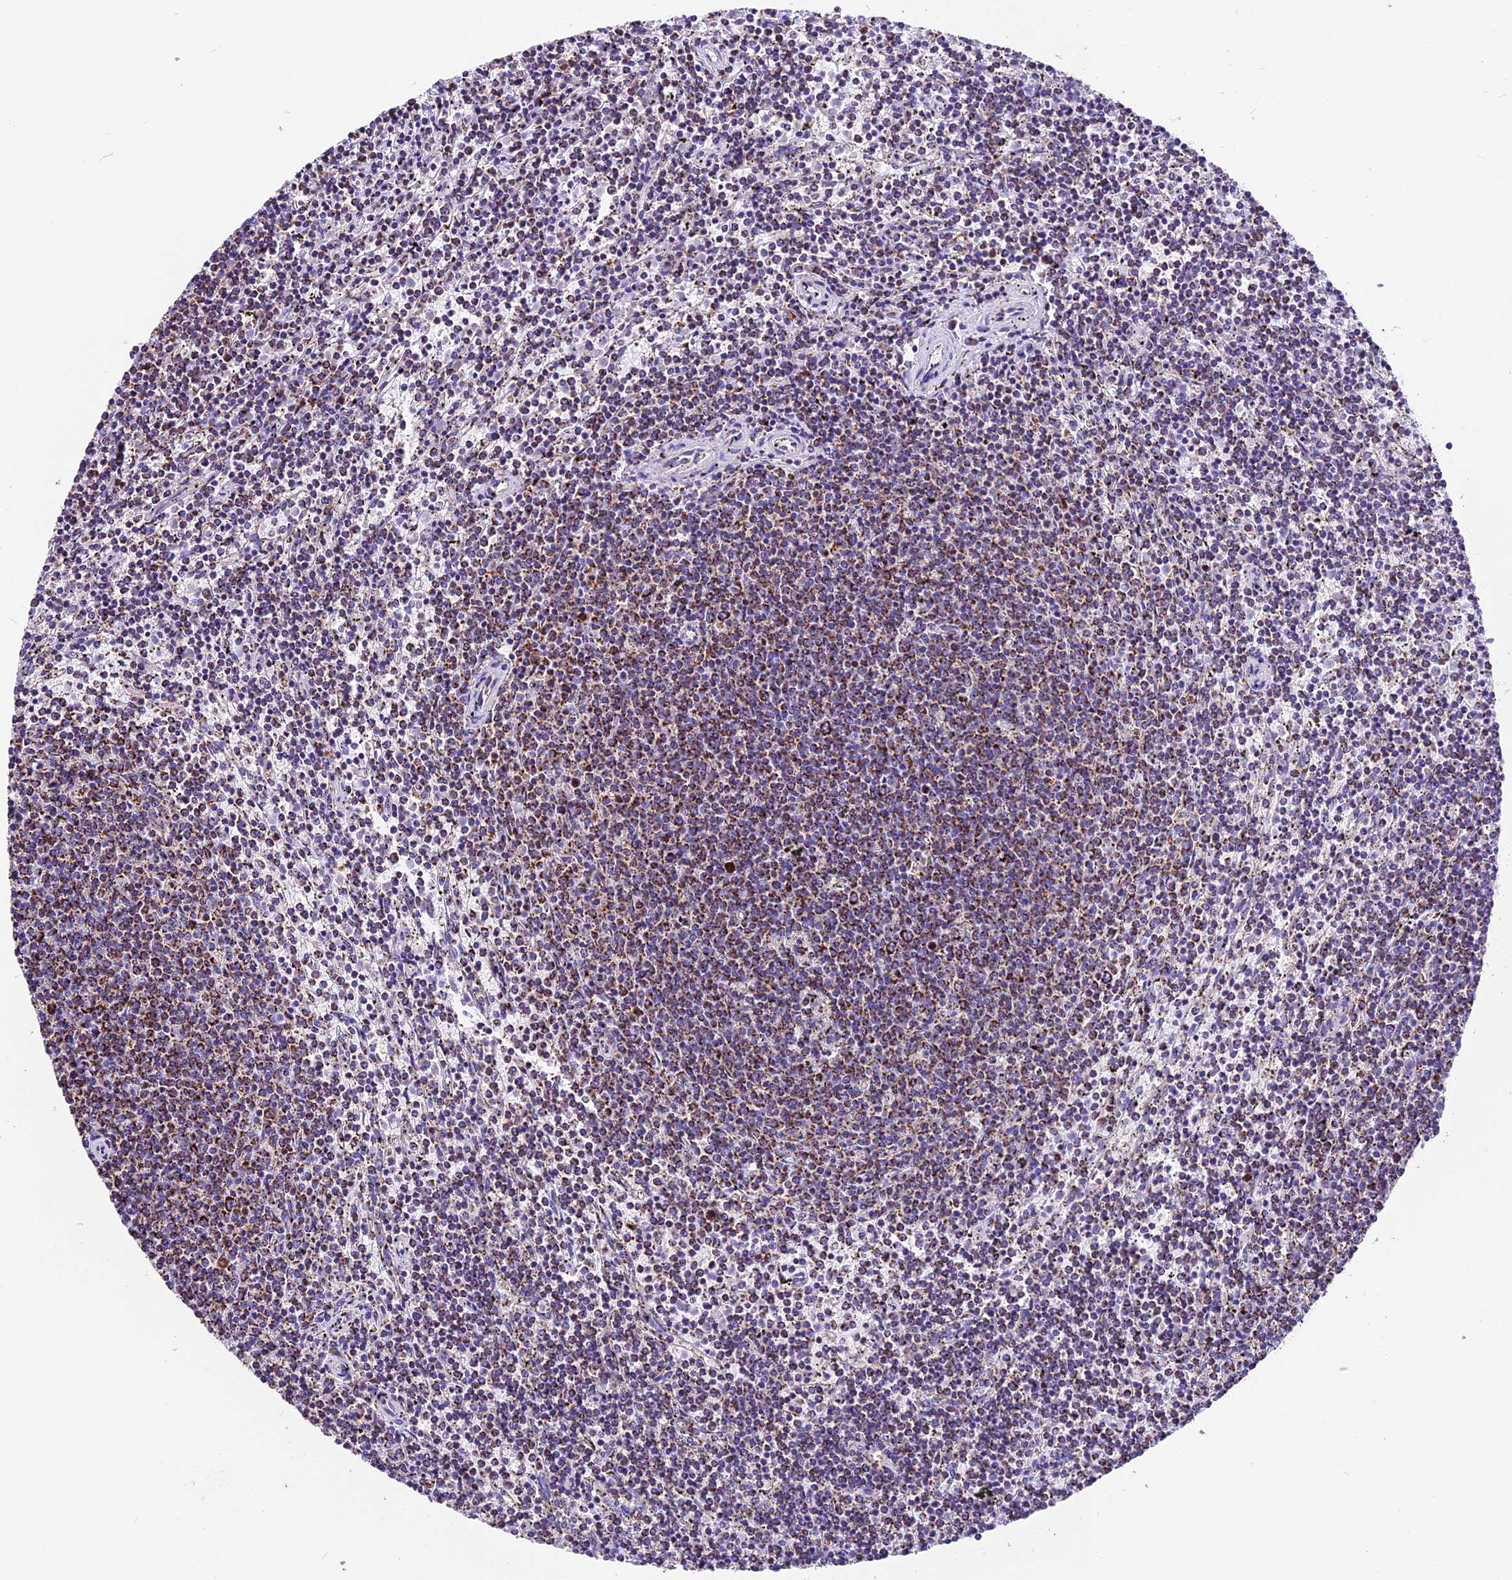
{"staining": {"intensity": "moderate", "quantity": ">75%", "location": "cytoplasmic/membranous"}, "tissue": "lymphoma", "cell_type": "Tumor cells", "image_type": "cancer", "snomed": [{"axis": "morphology", "description": "Malignant lymphoma, non-Hodgkin's type, Low grade"}, {"axis": "topography", "description": "Spleen"}], "caption": "A brown stain shows moderate cytoplasmic/membranous staining of a protein in human low-grade malignant lymphoma, non-Hodgkin's type tumor cells.", "gene": "DCAF5", "patient": {"sex": "female", "age": 50}}